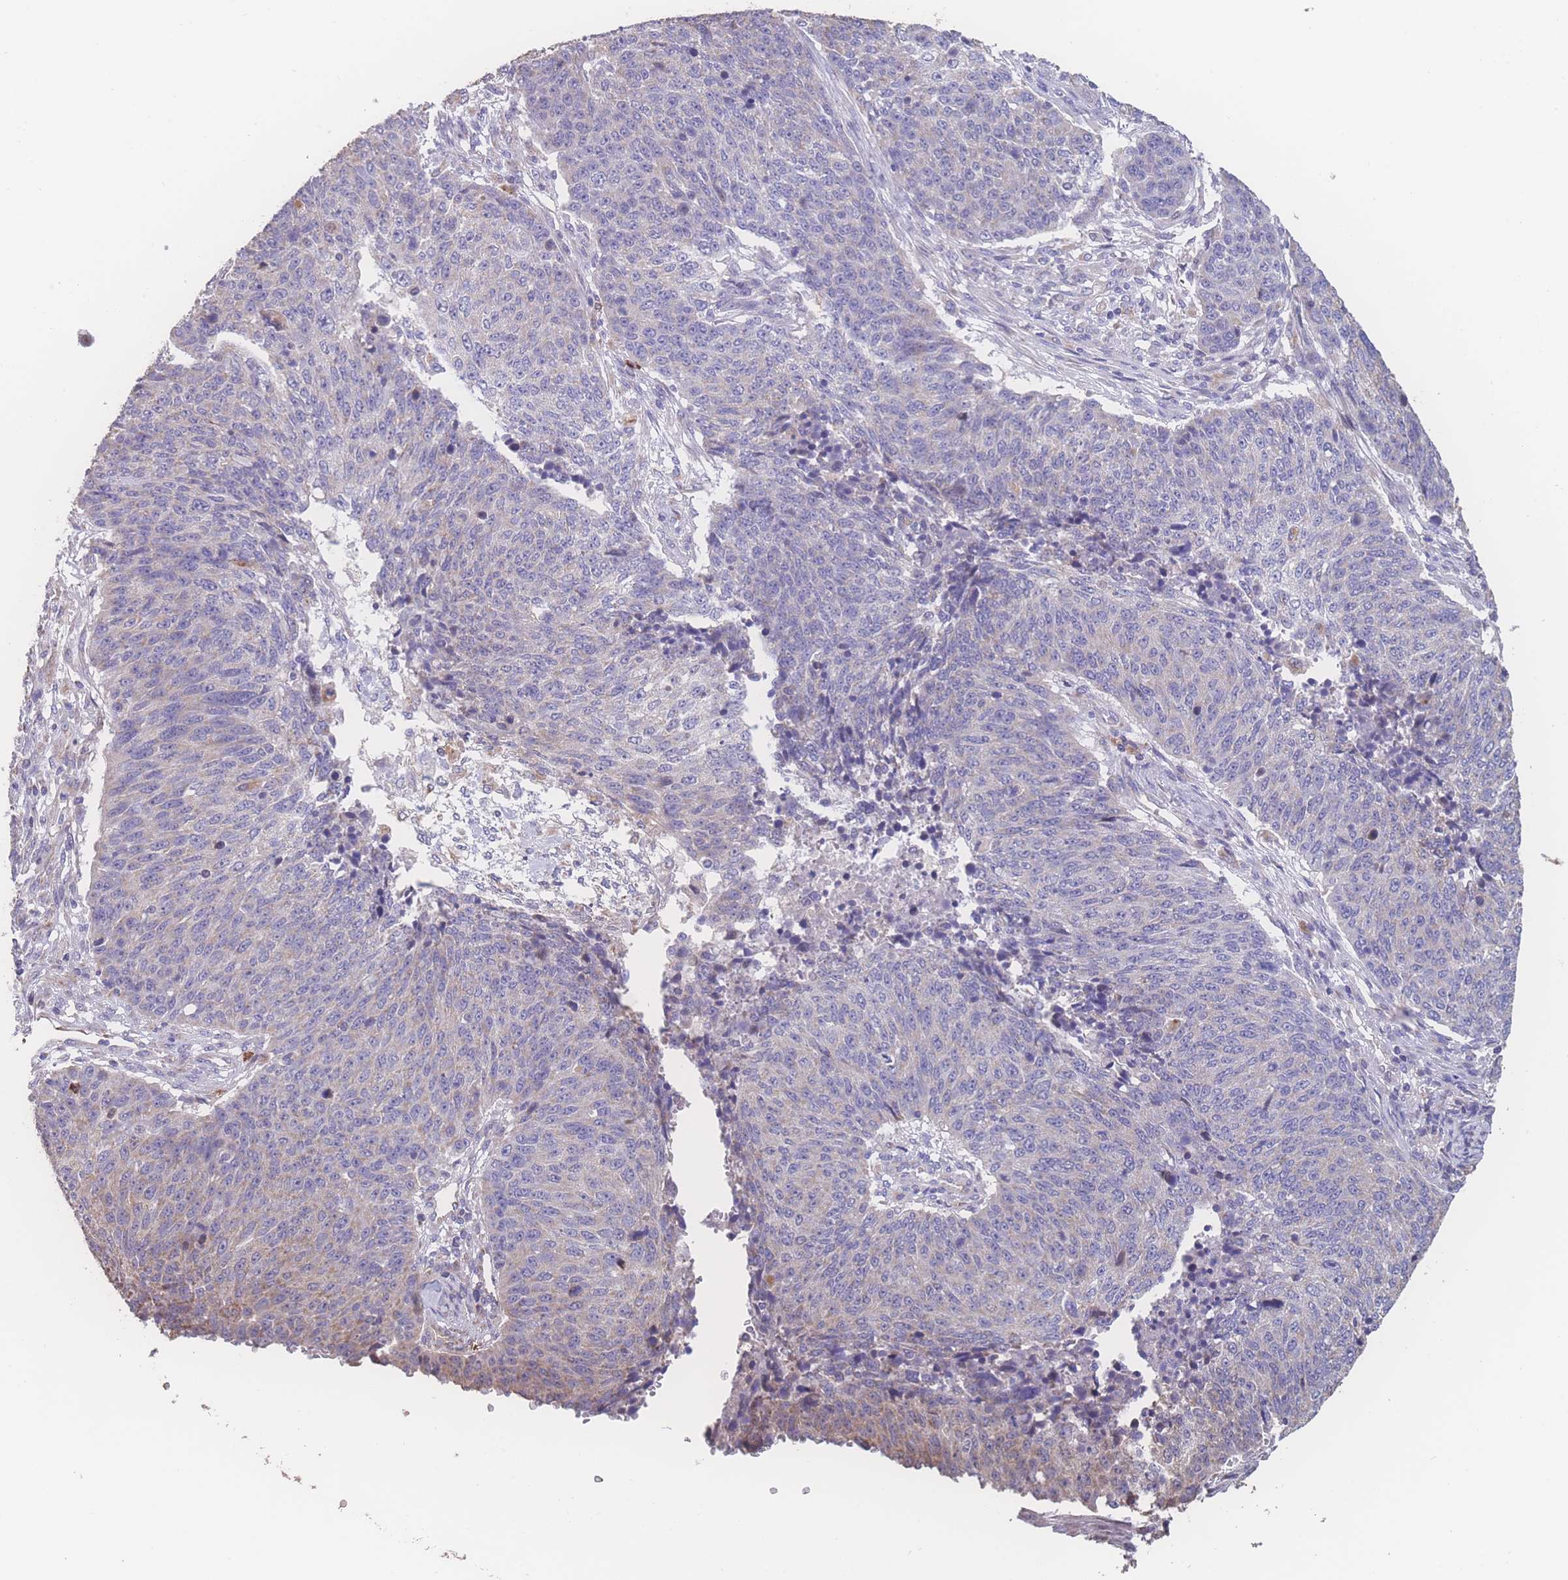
{"staining": {"intensity": "moderate", "quantity": "<25%", "location": "cytoplasmic/membranous"}, "tissue": "lung cancer", "cell_type": "Tumor cells", "image_type": "cancer", "snomed": [{"axis": "morphology", "description": "Normal tissue, NOS"}, {"axis": "morphology", "description": "Squamous cell carcinoma, NOS"}, {"axis": "topography", "description": "Lymph node"}, {"axis": "topography", "description": "Lung"}], "caption": "A histopathology image showing moderate cytoplasmic/membranous positivity in about <25% of tumor cells in lung squamous cell carcinoma, as visualized by brown immunohistochemical staining.", "gene": "SGSM3", "patient": {"sex": "male", "age": 66}}